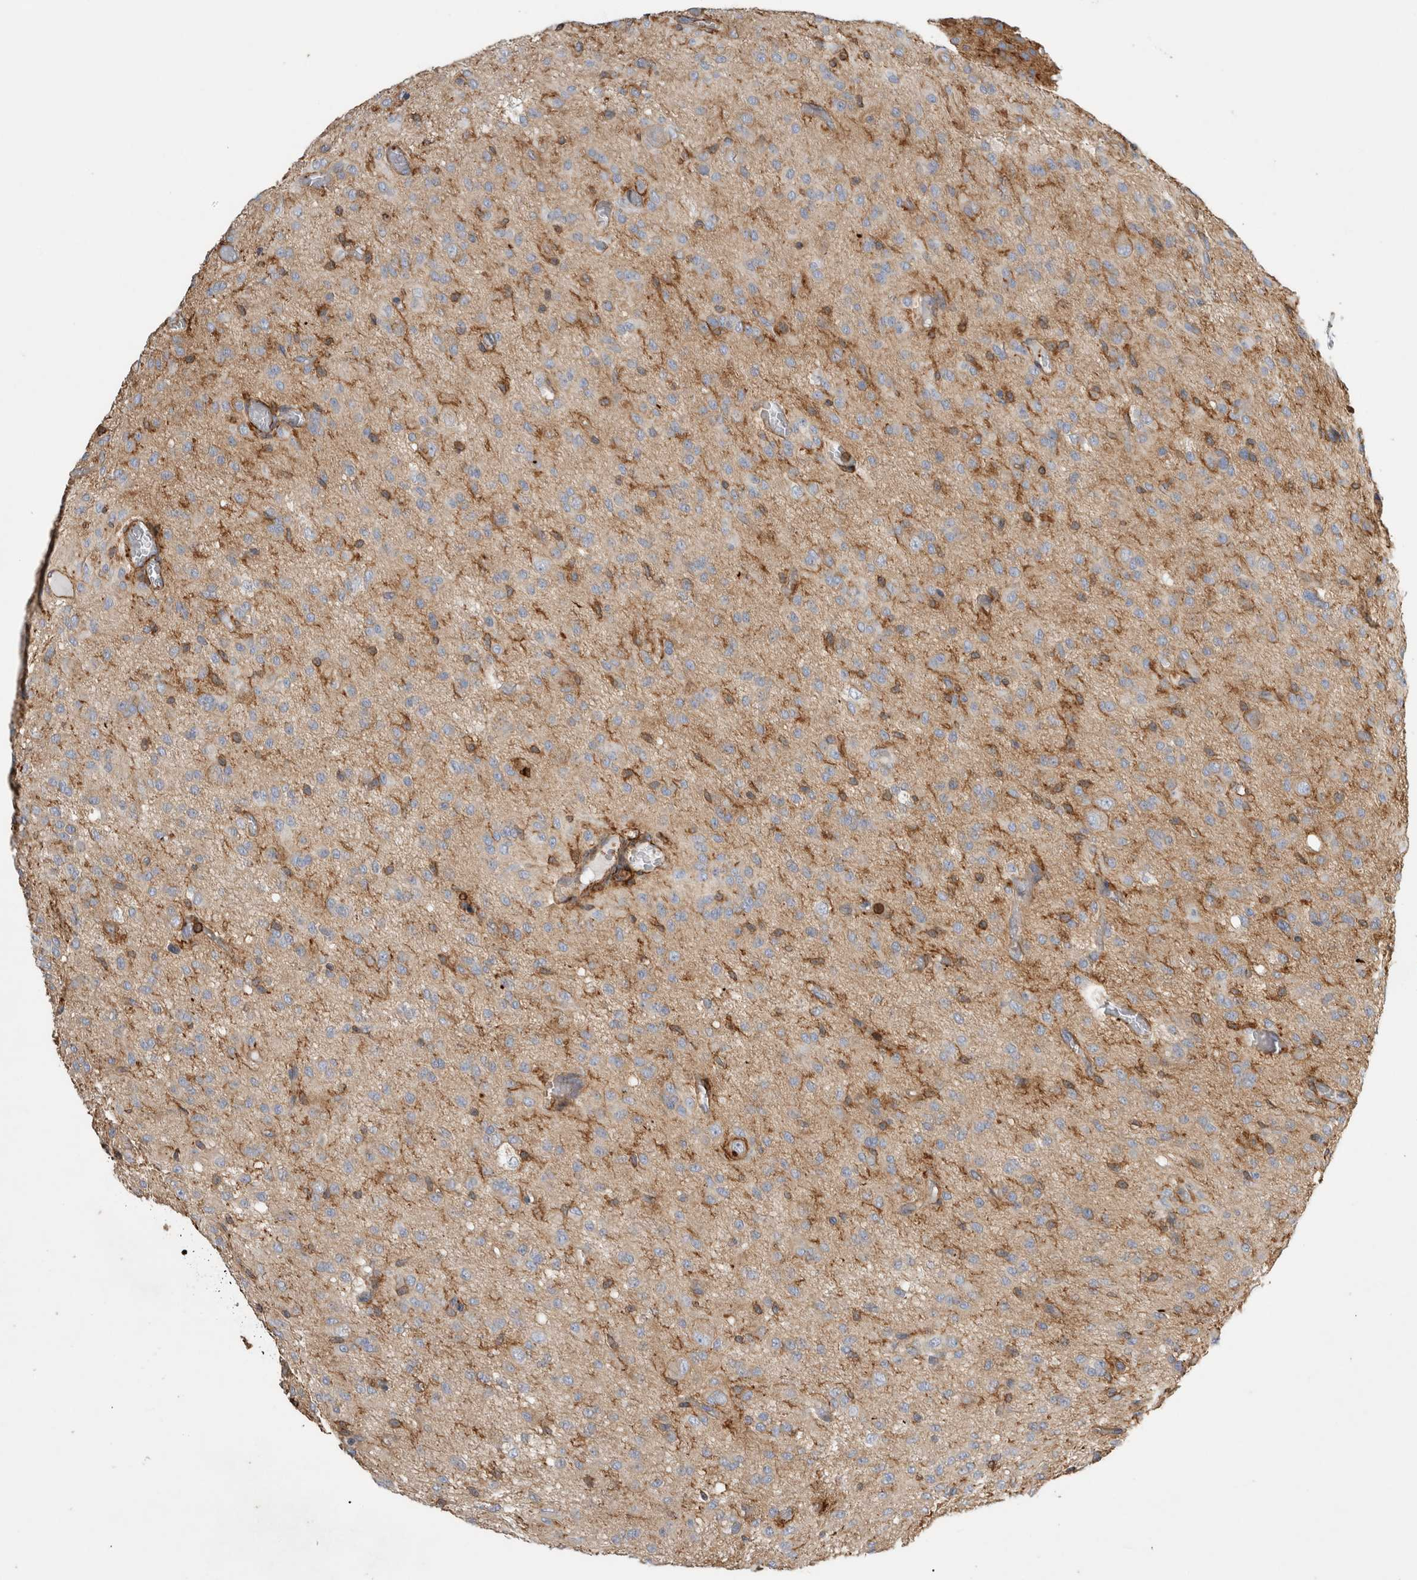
{"staining": {"intensity": "negative", "quantity": "none", "location": "none"}, "tissue": "glioma", "cell_type": "Tumor cells", "image_type": "cancer", "snomed": [{"axis": "morphology", "description": "Glioma, malignant, High grade"}, {"axis": "topography", "description": "Brain"}], "caption": "Histopathology image shows no protein expression in tumor cells of malignant glioma (high-grade) tissue. (DAB immunohistochemistry with hematoxylin counter stain).", "gene": "GPER1", "patient": {"sex": "female", "age": 59}}